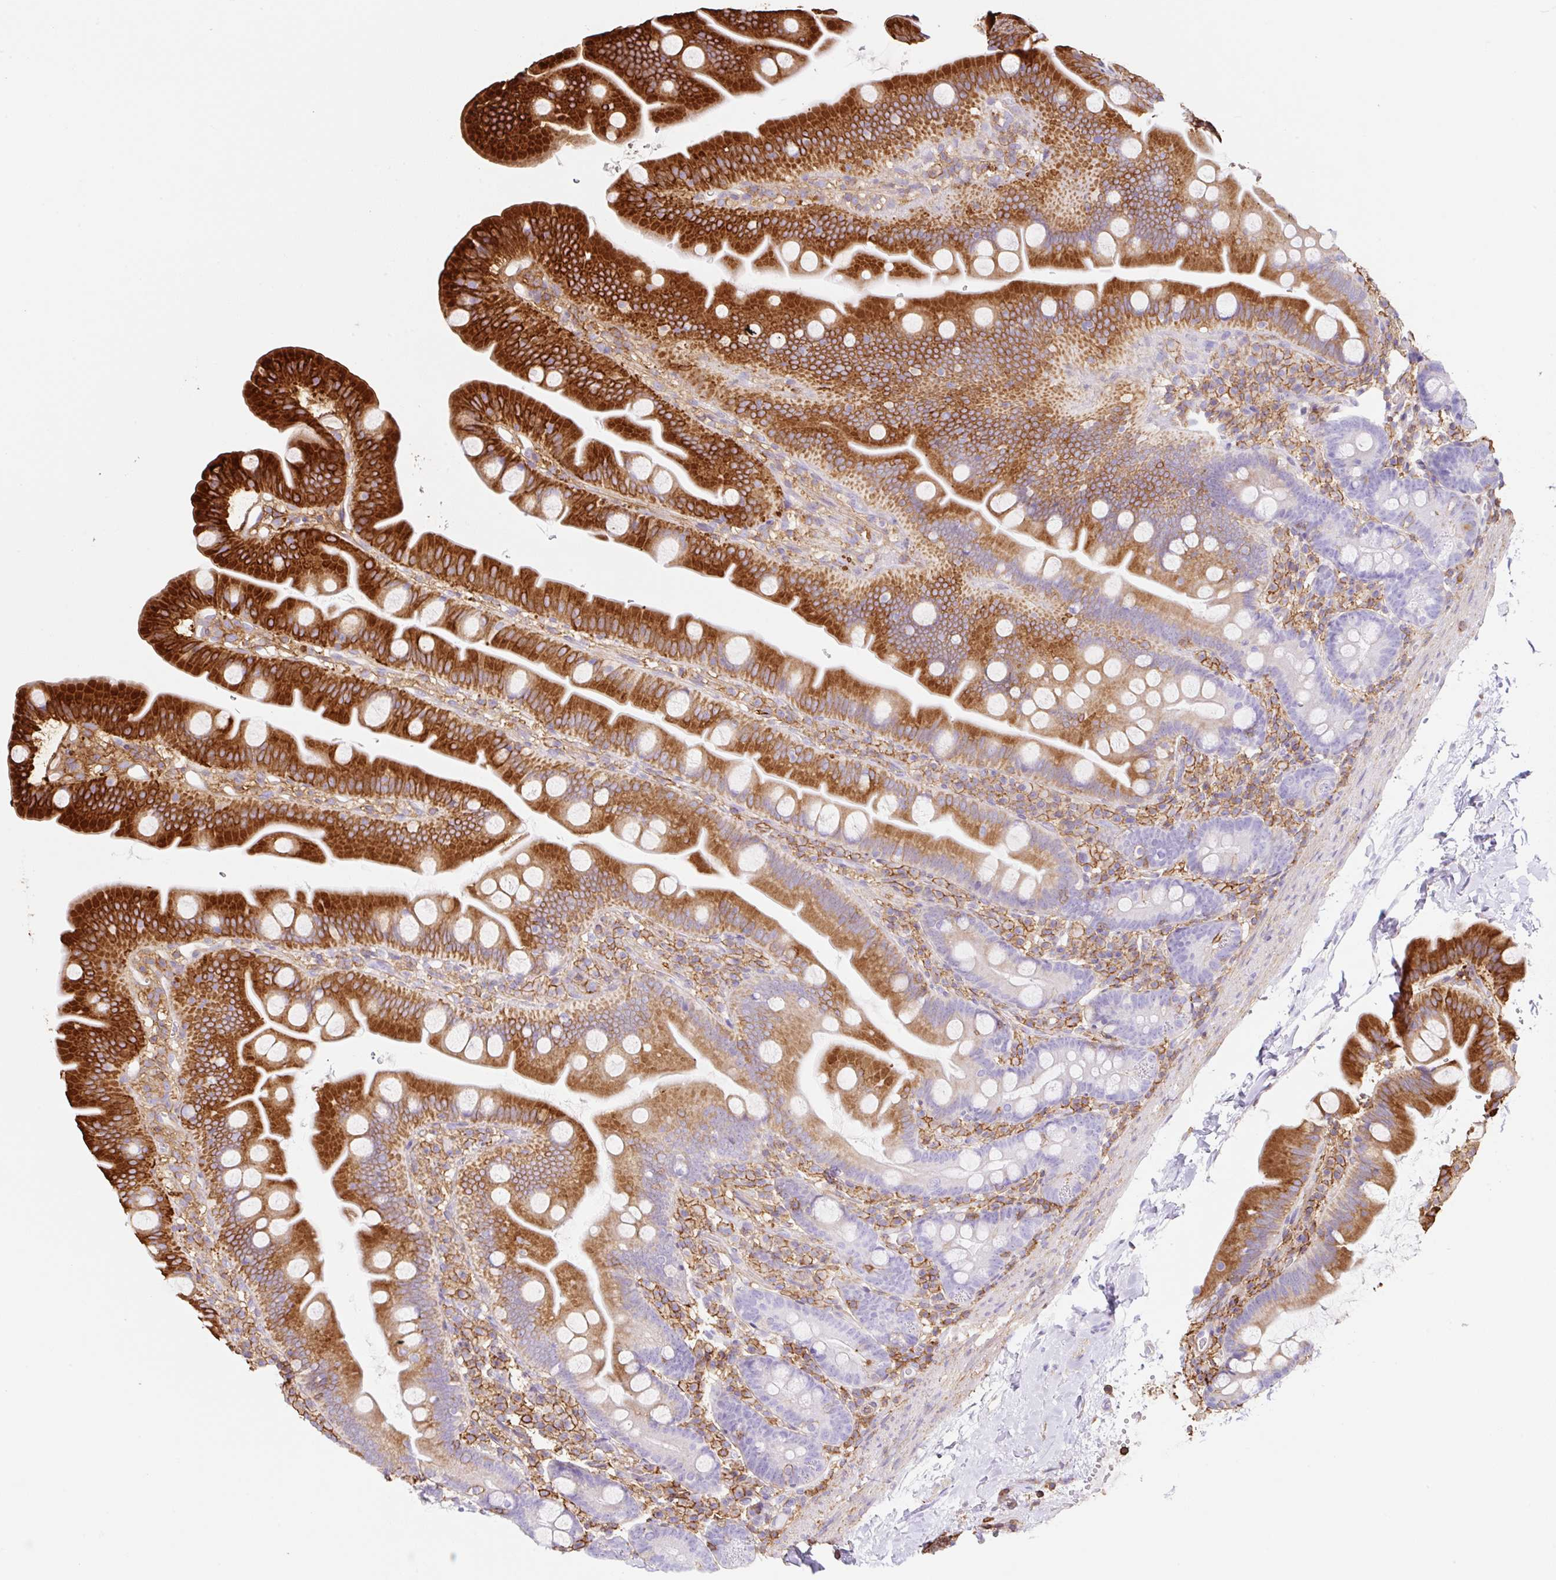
{"staining": {"intensity": "strong", "quantity": "25%-75%", "location": "cytoplasmic/membranous"}, "tissue": "small intestine", "cell_type": "Glandular cells", "image_type": "normal", "snomed": [{"axis": "morphology", "description": "Normal tissue, NOS"}, {"axis": "topography", "description": "Small intestine"}], "caption": "This is an image of IHC staining of benign small intestine, which shows strong staining in the cytoplasmic/membranous of glandular cells.", "gene": "MTTP", "patient": {"sex": "female", "age": 68}}